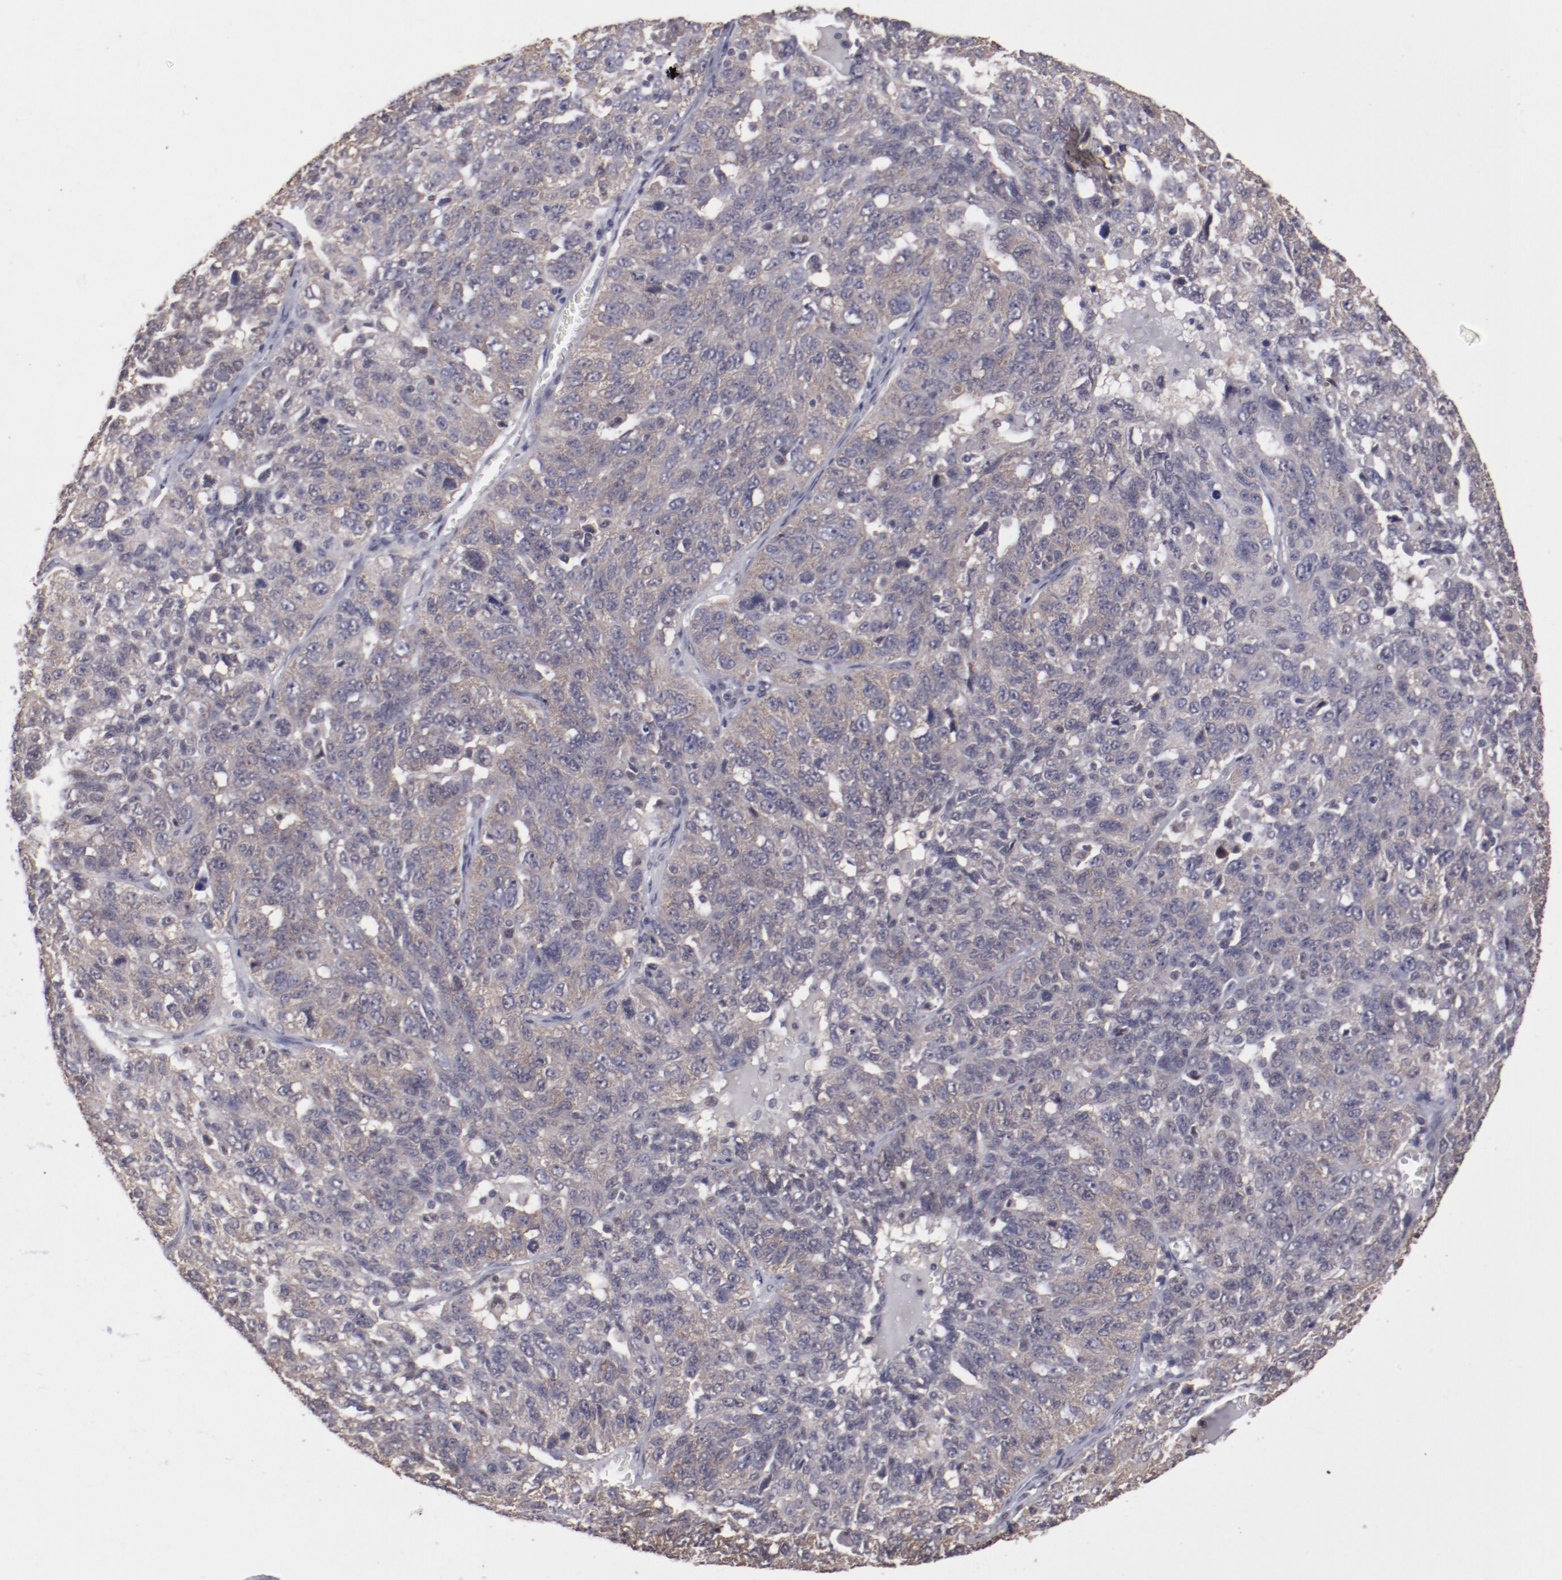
{"staining": {"intensity": "weak", "quantity": ">75%", "location": "cytoplasmic/membranous"}, "tissue": "ovarian cancer", "cell_type": "Tumor cells", "image_type": "cancer", "snomed": [{"axis": "morphology", "description": "Cystadenocarcinoma, serous, NOS"}, {"axis": "topography", "description": "Ovary"}], "caption": "Immunohistochemistry (IHC) (DAB (3,3'-diaminobenzidine)) staining of human ovarian serous cystadenocarcinoma demonstrates weak cytoplasmic/membranous protein positivity in approximately >75% of tumor cells.", "gene": "ARNT", "patient": {"sex": "female", "age": 71}}